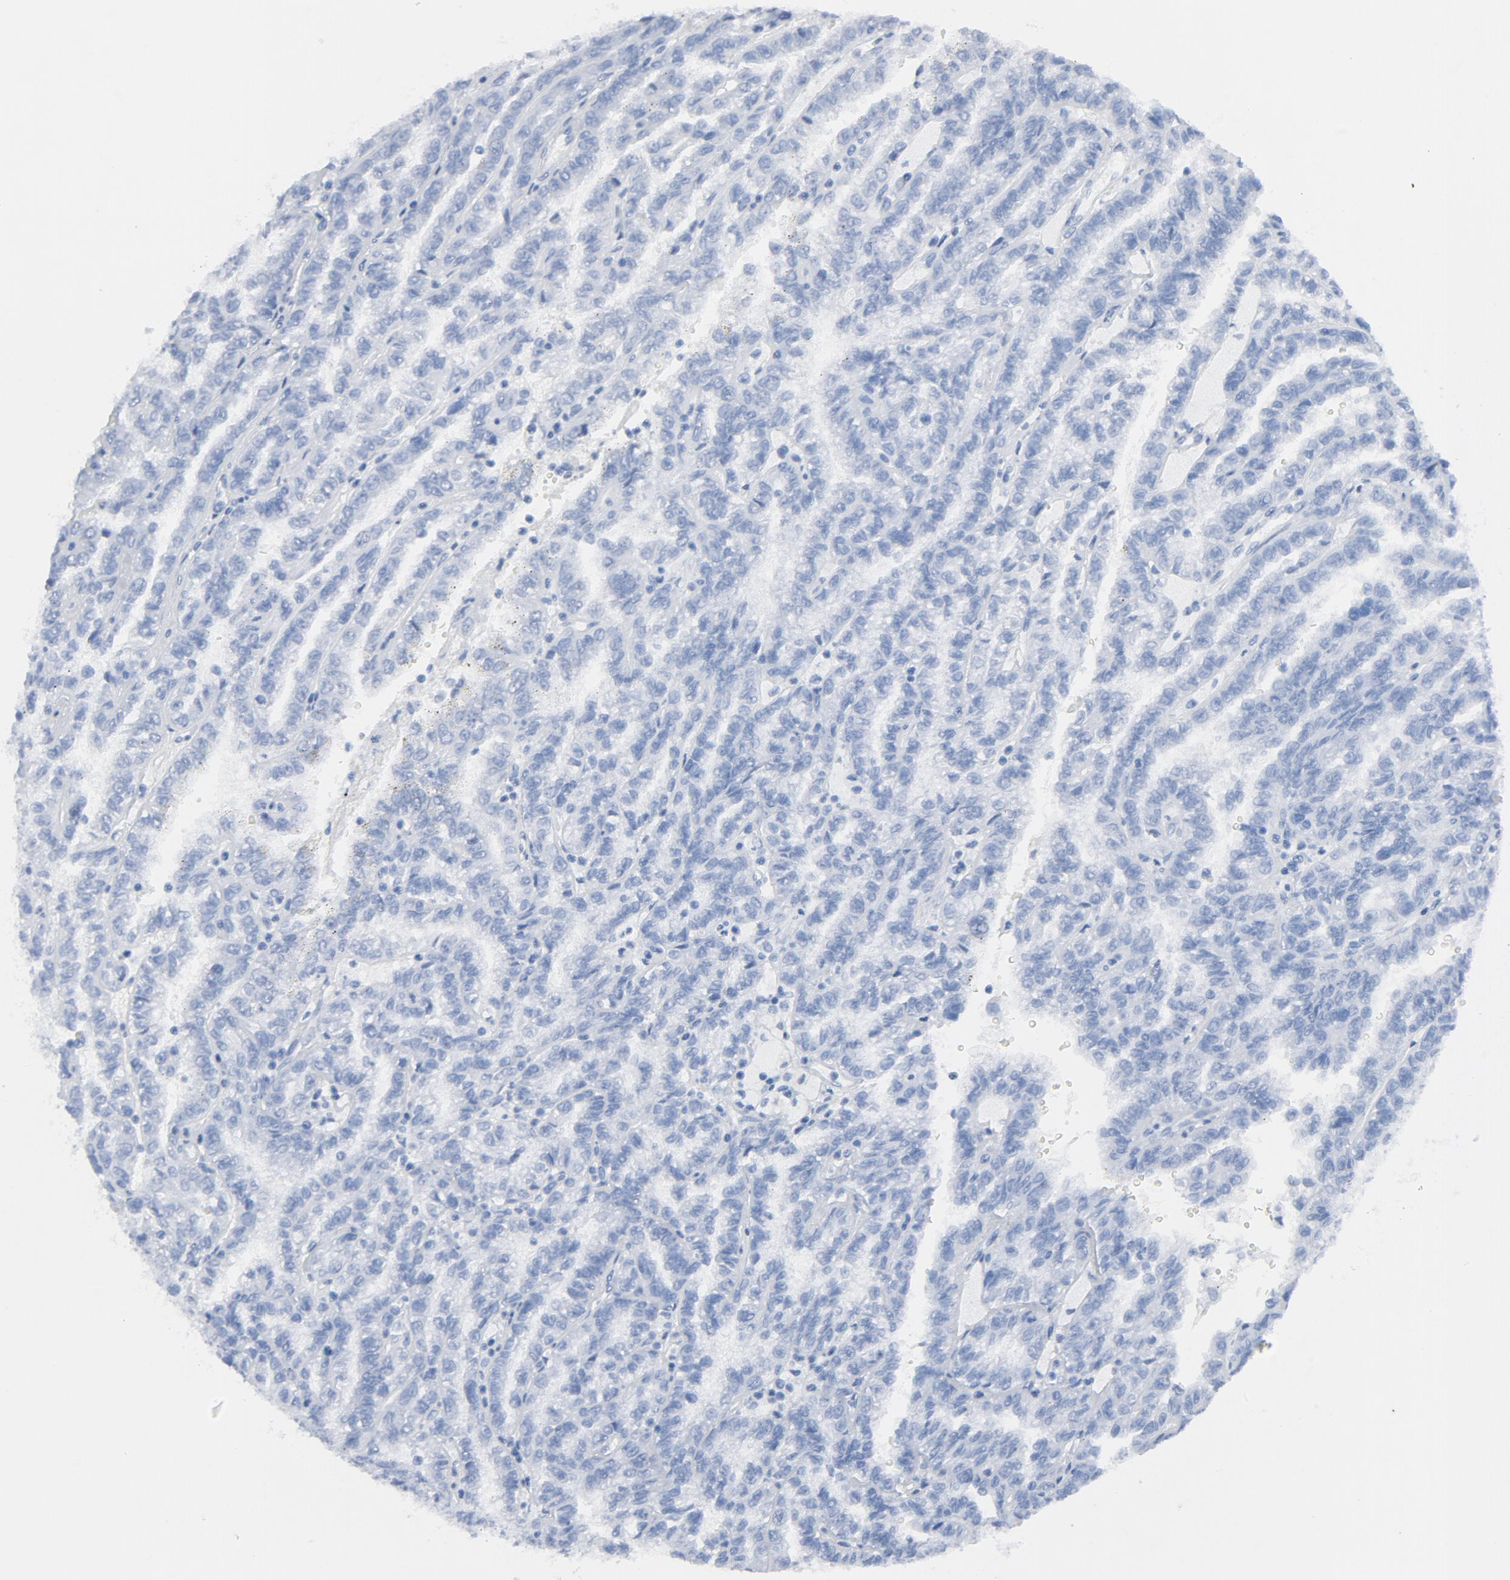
{"staining": {"intensity": "negative", "quantity": "none", "location": "none"}, "tissue": "renal cancer", "cell_type": "Tumor cells", "image_type": "cancer", "snomed": [{"axis": "morphology", "description": "Inflammation, NOS"}, {"axis": "morphology", "description": "Adenocarcinoma, NOS"}, {"axis": "topography", "description": "Kidney"}], "caption": "Photomicrograph shows no significant protein expression in tumor cells of renal cancer.", "gene": "C14orf119", "patient": {"sex": "male", "age": 68}}